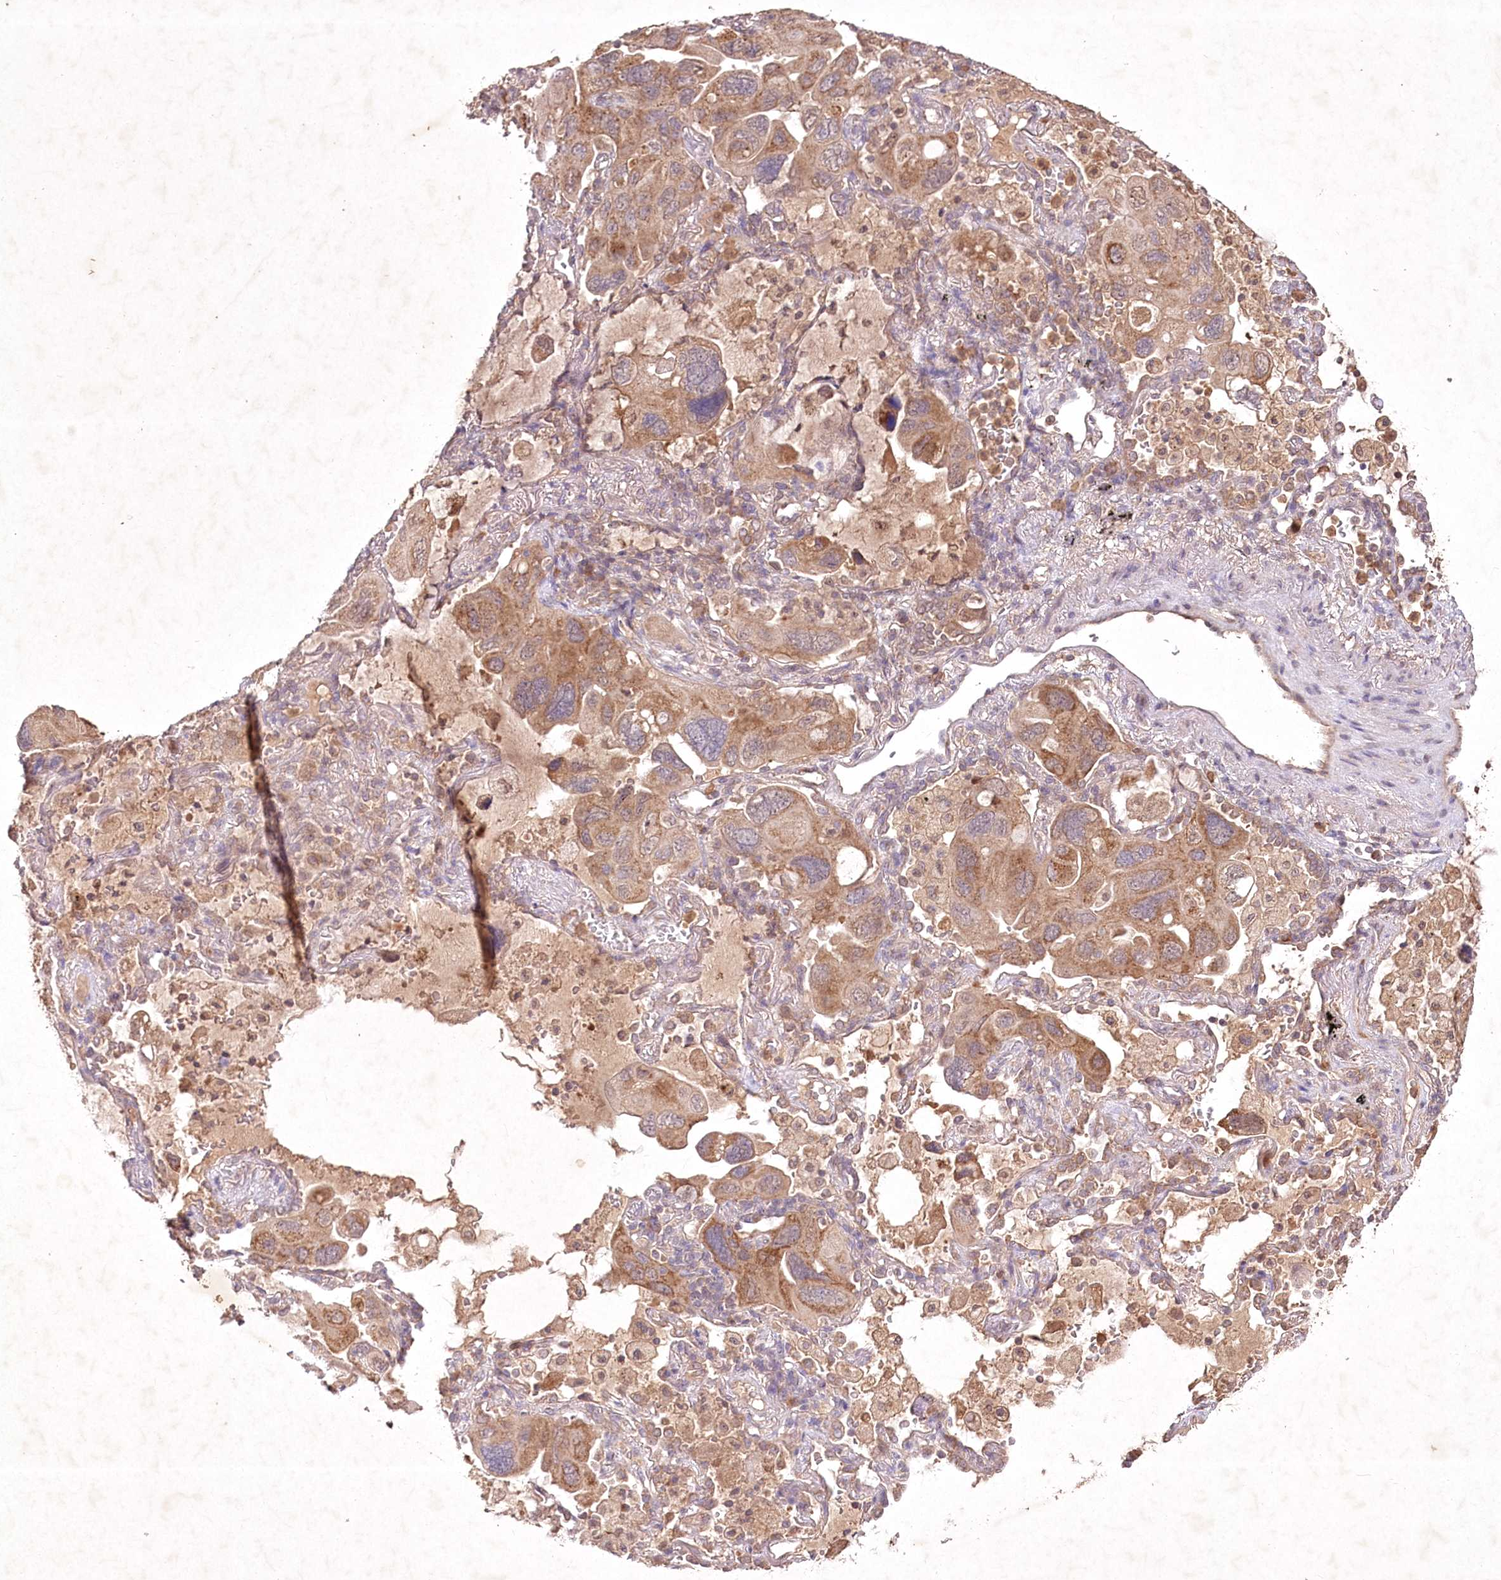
{"staining": {"intensity": "moderate", "quantity": ">75%", "location": "cytoplasmic/membranous"}, "tissue": "lung cancer", "cell_type": "Tumor cells", "image_type": "cancer", "snomed": [{"axis": "morphology", "description": "Squamous cell carcinoma, NOS"}, {"axis": "topography", "description": "Lung"}], "caption": "Moderate cytoplasmic/membranous protein staining is seen in approximately >75% of tumor cells in squamous cell carcinoma (lung).", "gene": "IRAK1BP1", "patient": {"sex": "female", "age": 73}}